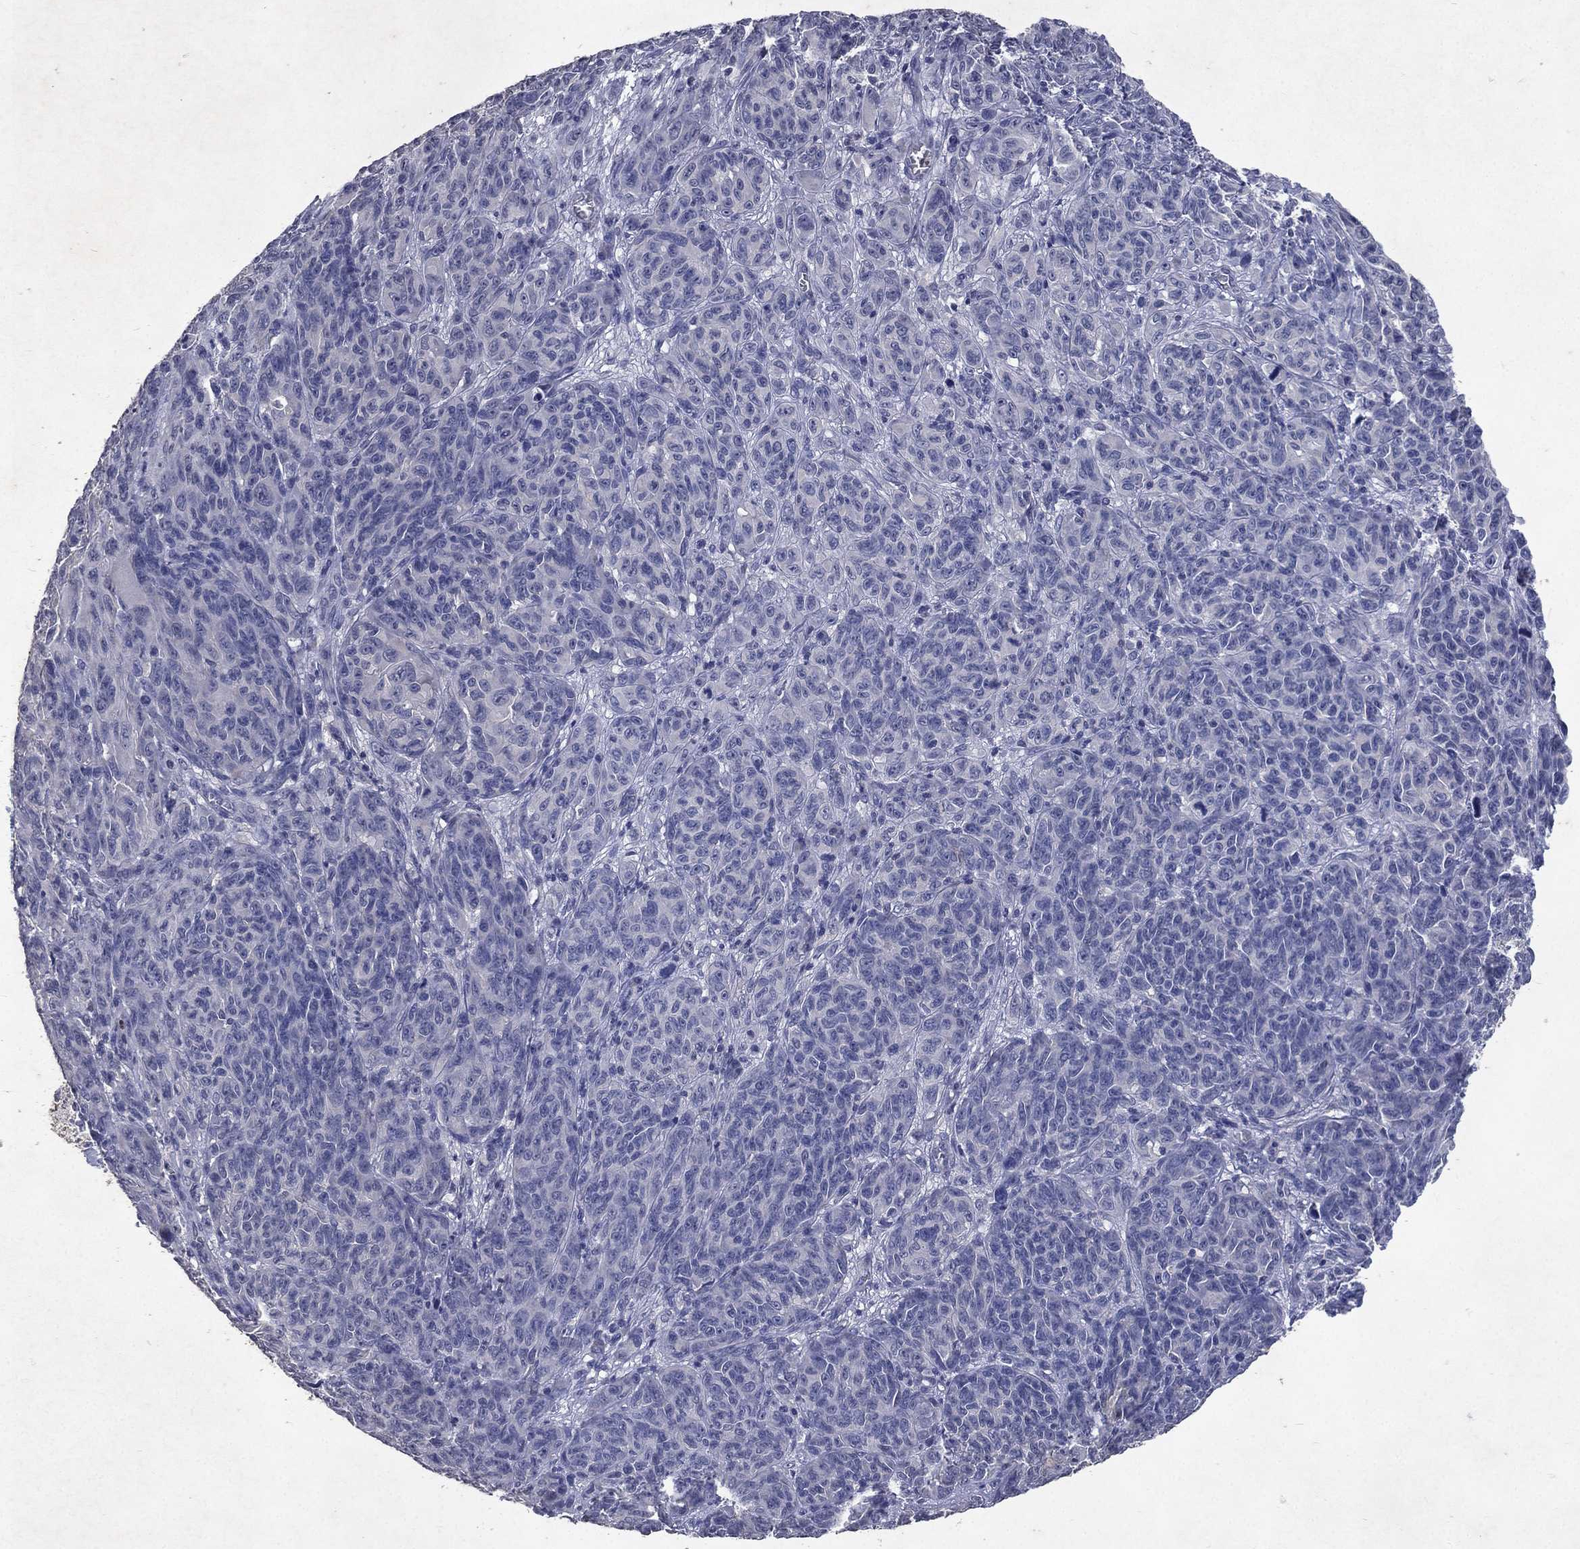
{"staining": {"intensity": "negative", "quantity": "none", "location": "none"}, "tissue": "melanoma", "cell_type": "Tumor cells", "image_type": "cancer", "snomed": [{"axis": "morphology", "description": "Malignant melanoma, NOS"}, {"axis": "topography", "description": "Vulva, labia, clitoris and Bartholin´s gland, NO"}], "caption": "High magnification brightfield microscopy of melanoma stained with DAB (3,3'-diaminobenzidine) (brown) and counterstained with hematoxylin (blue): tumor cells show no significant staining.", "gene": "SLC34A2", "patient": {"sex": "female", "age": 75}}